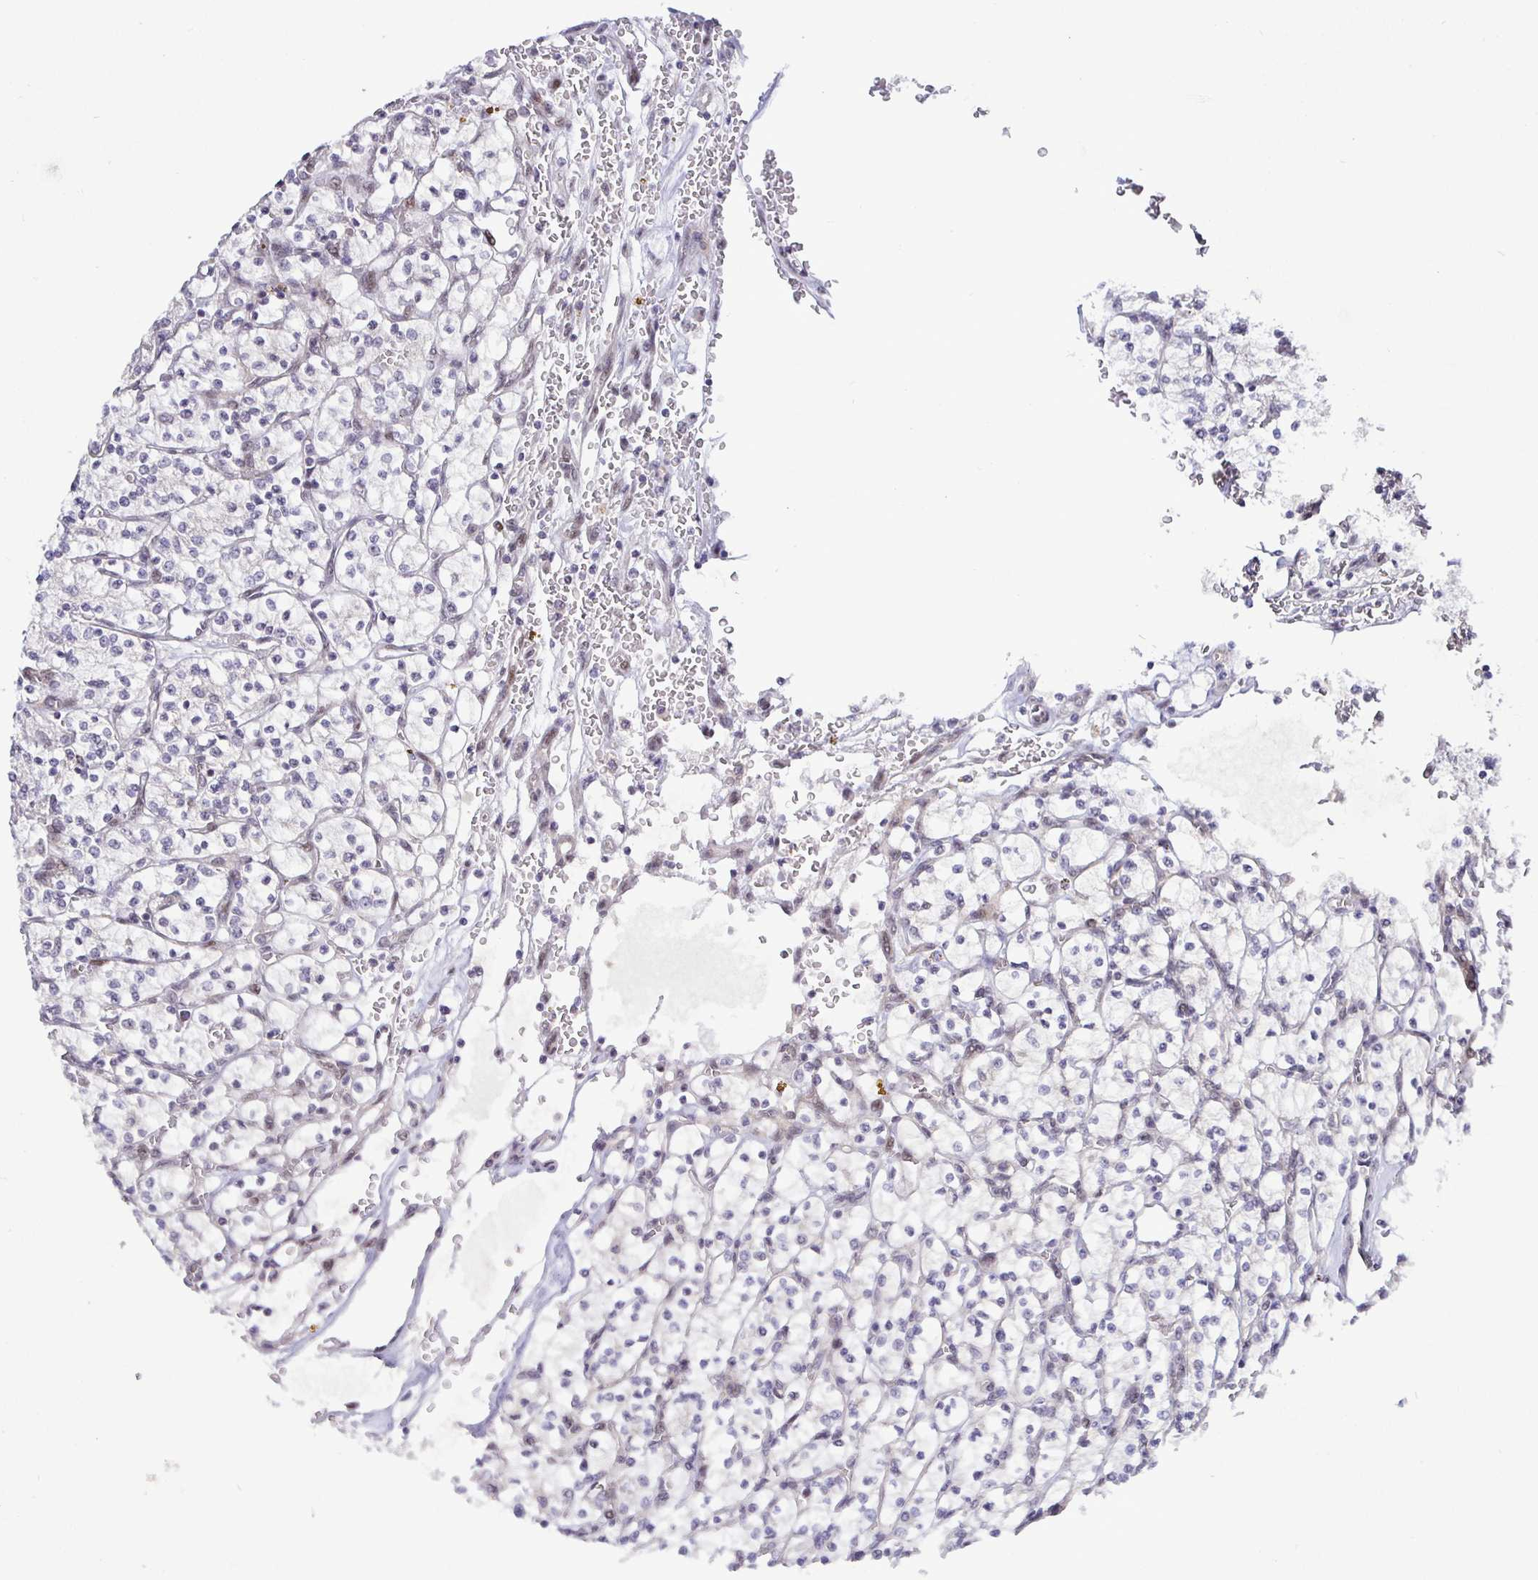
{"staining": {"intensity": "negative", "quantity": "none", "location": "none"}, "tissue": "renal cancer", "cell_type": "Tumor cells", "image_type": "cancer", "snomed": [{"axis": "morphology", "description": "Adenocarcinoma, NOS"}, {"axis": "topography", "description": "Kidney"}], "caption": "Immunohistochemistry of renal cancer shows no positivity in tumor cells. (DAB IHC, high magnification).", "gene": "NUP188", "patient": {"sex": "female", "age": 64}}